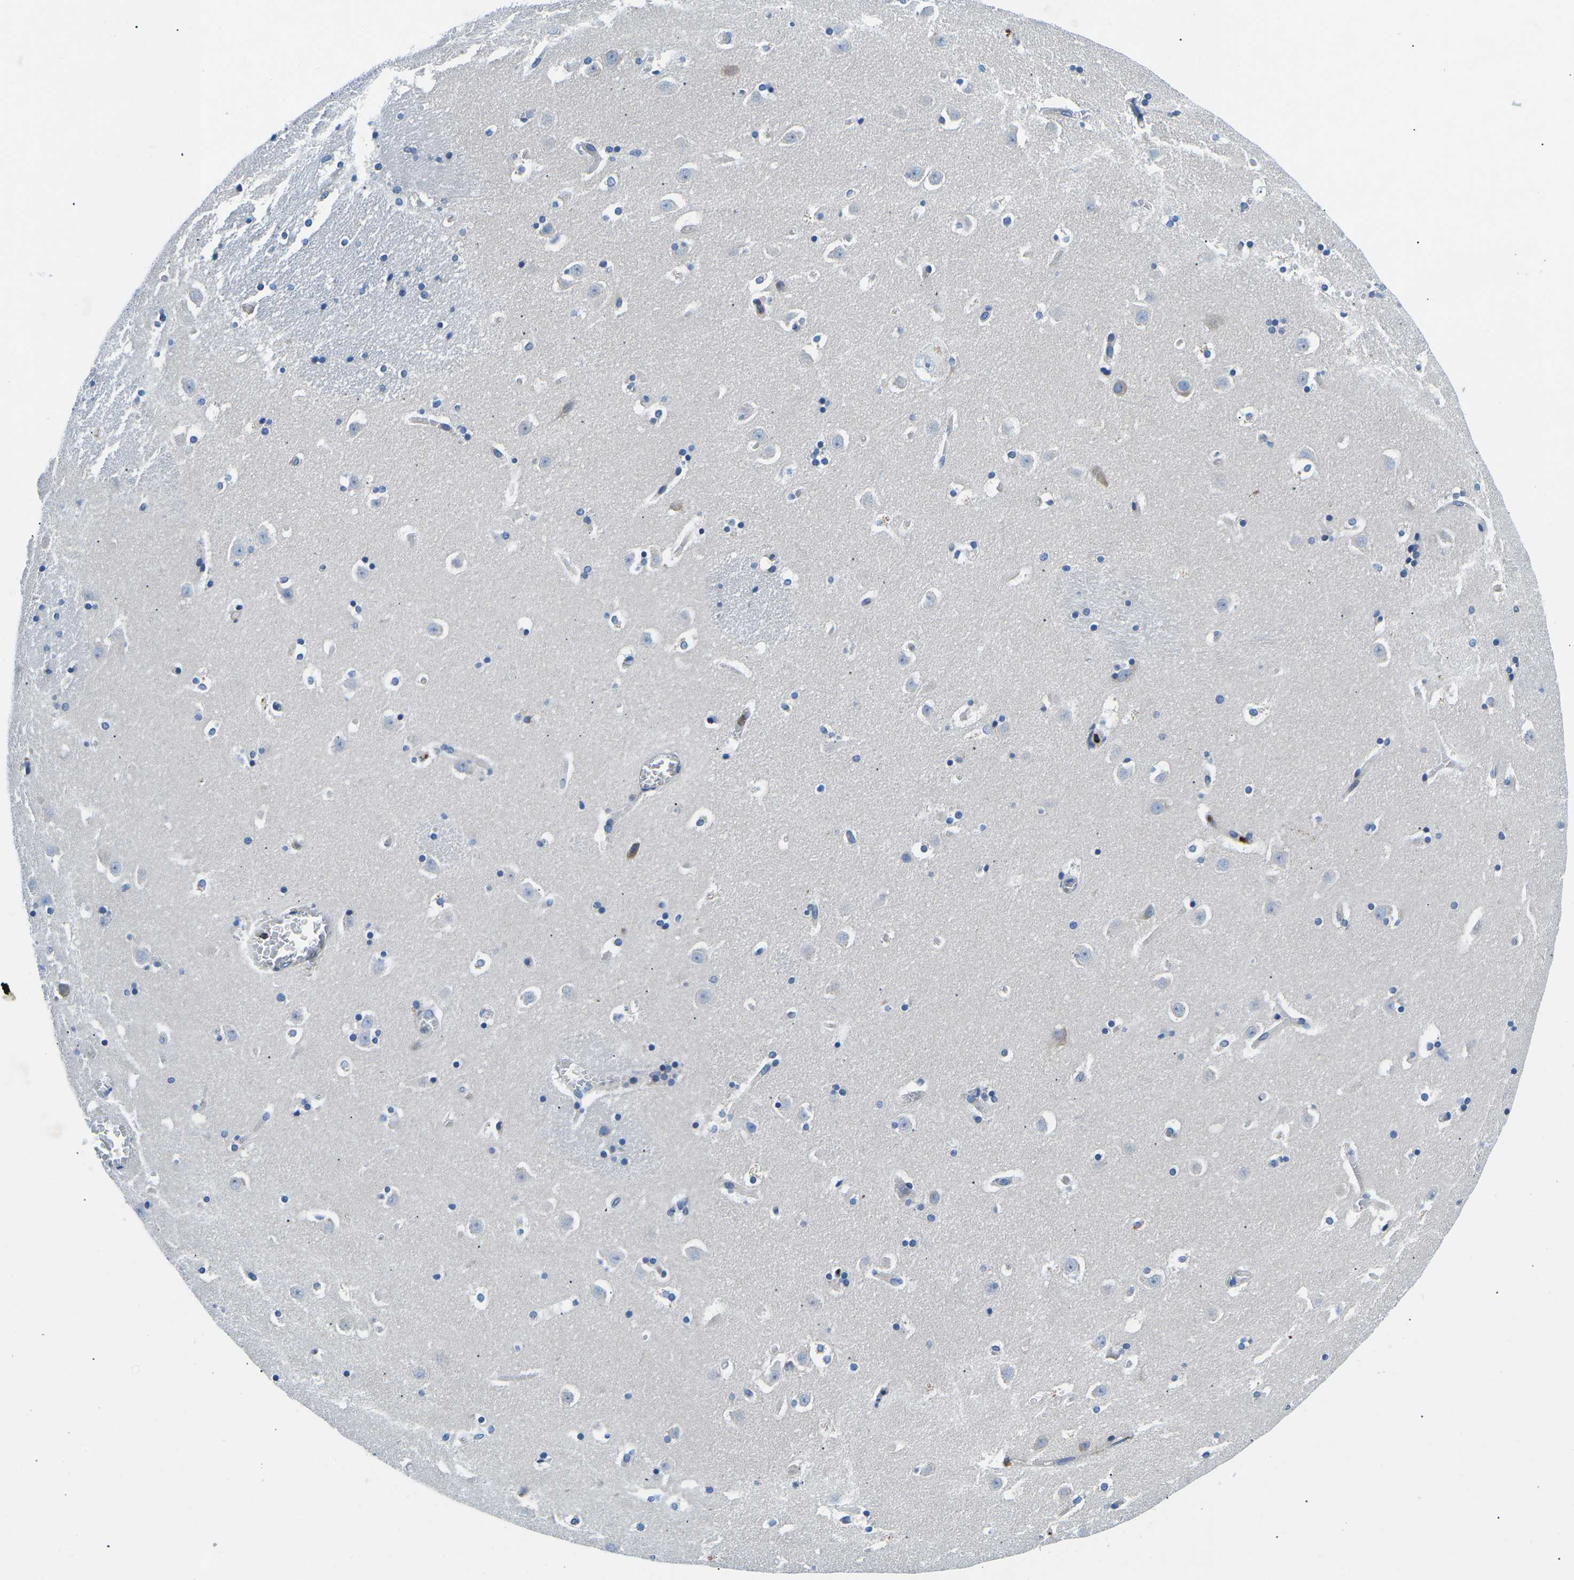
{"staining": {"intensity": "negative", "quantity": "none", "location": "none"}, "tissue": "caudate", "cell_type": "Glial cells", "image_type": "normal", "snomed": [{"axis": "morphology", "description": "Normal tissue, NOS"}, {"axis": "topography", "description": "Lateral ventricle wall"}], "caption": "Benign caudate was stained to show a protein in brown. There is no significant positivity in glial cells. (Brightfield microscopy of DAB (3,3'-diaminobenzidine) immunohistochemistry at high magnification).", "gene": "MC4R", "patient": {"sex": "male", "age": 45}}